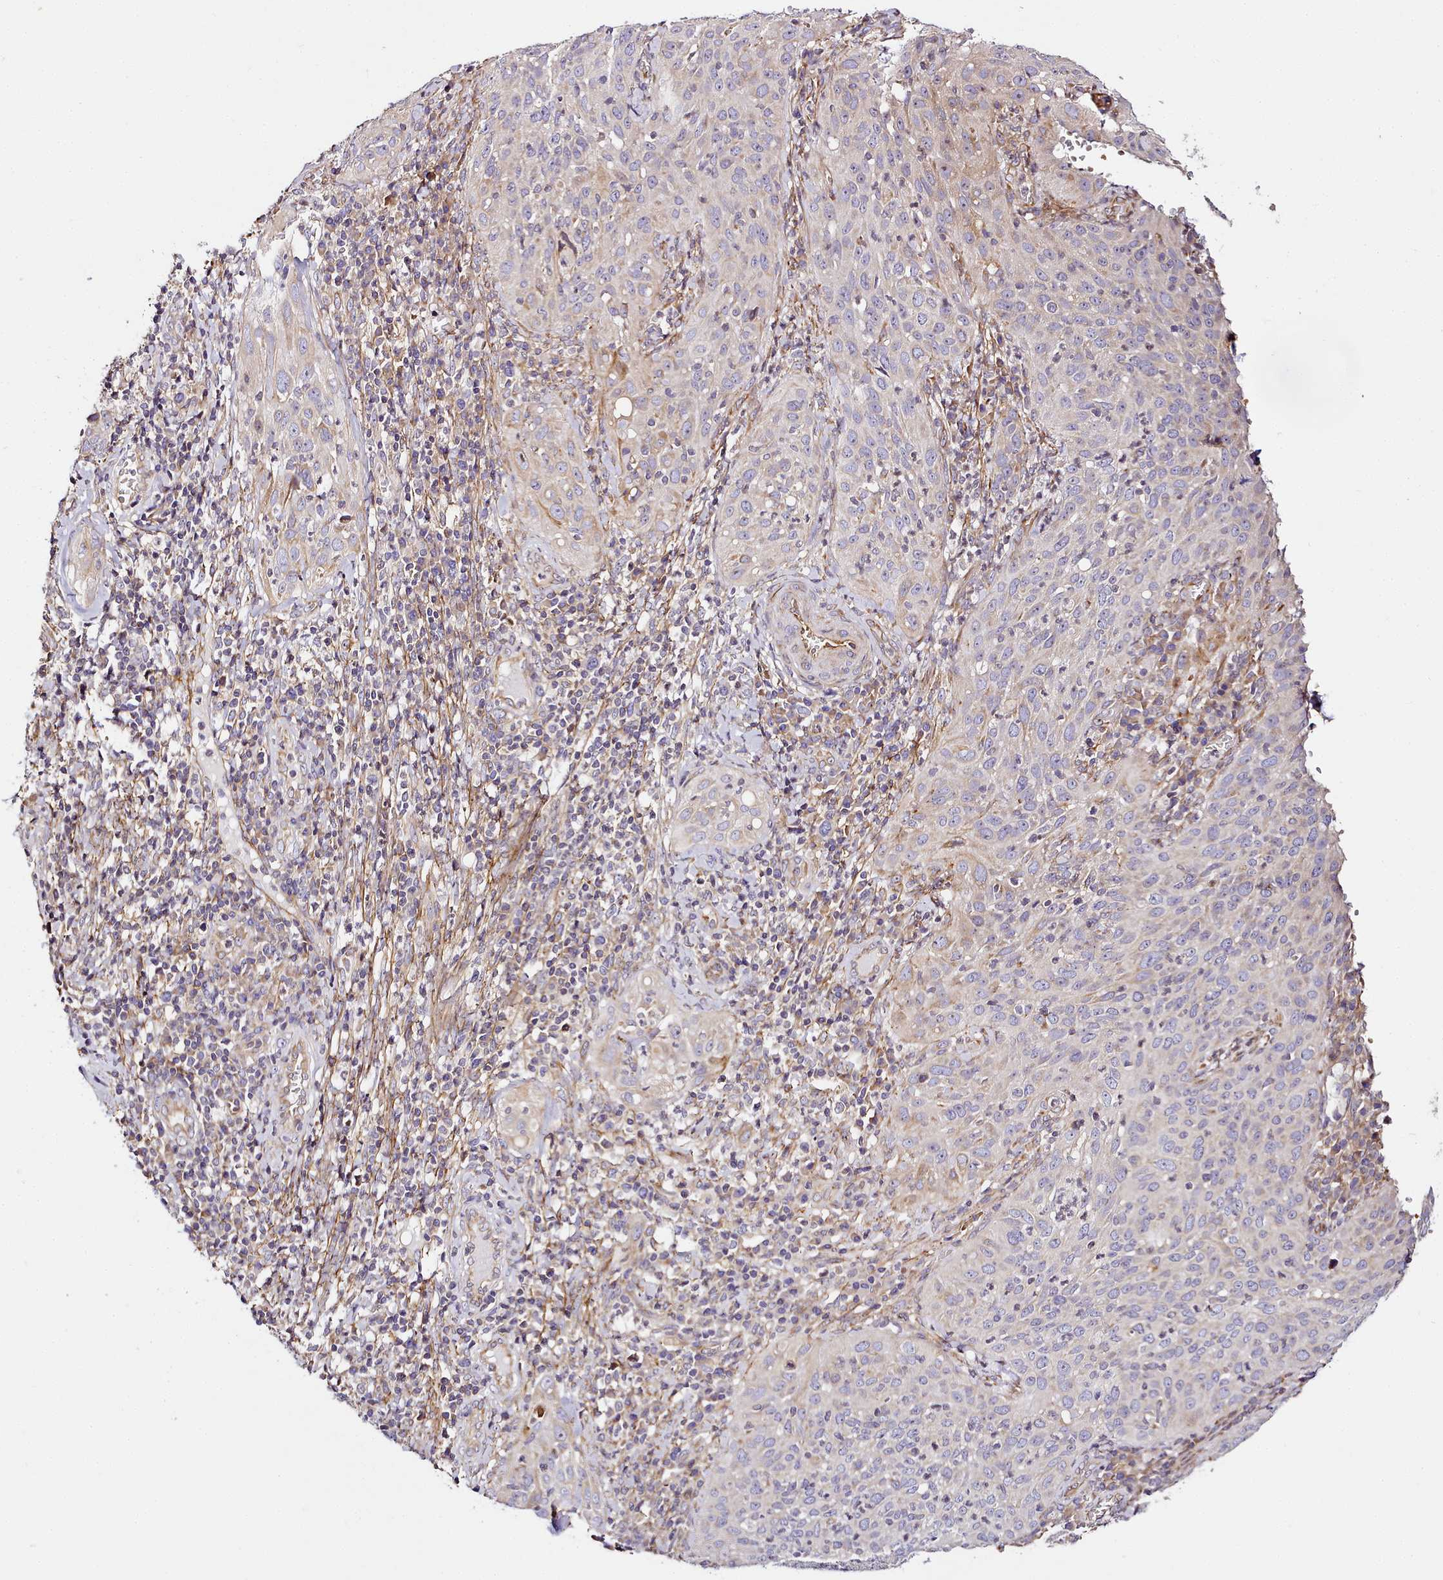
{"staining": {"intensity": "weak", "quantity": "<25%", "location": "cytoplasmic/membranous"}, "tissue": "cervical cancer", "cell_type": "Tumor cells", "image_type": "cancer", "snomed": [{"axis": "morphology", "description": "Squamous cell carcinoma, NOS"}, {"axis": "topography", "description": "Cervix"}], "caption": "Tumor cells show no significant protein positivity in squamous cell carcinoma (cervical).", "gene": "NBPF1", "patient": {"sex": "female", "age": 31}}